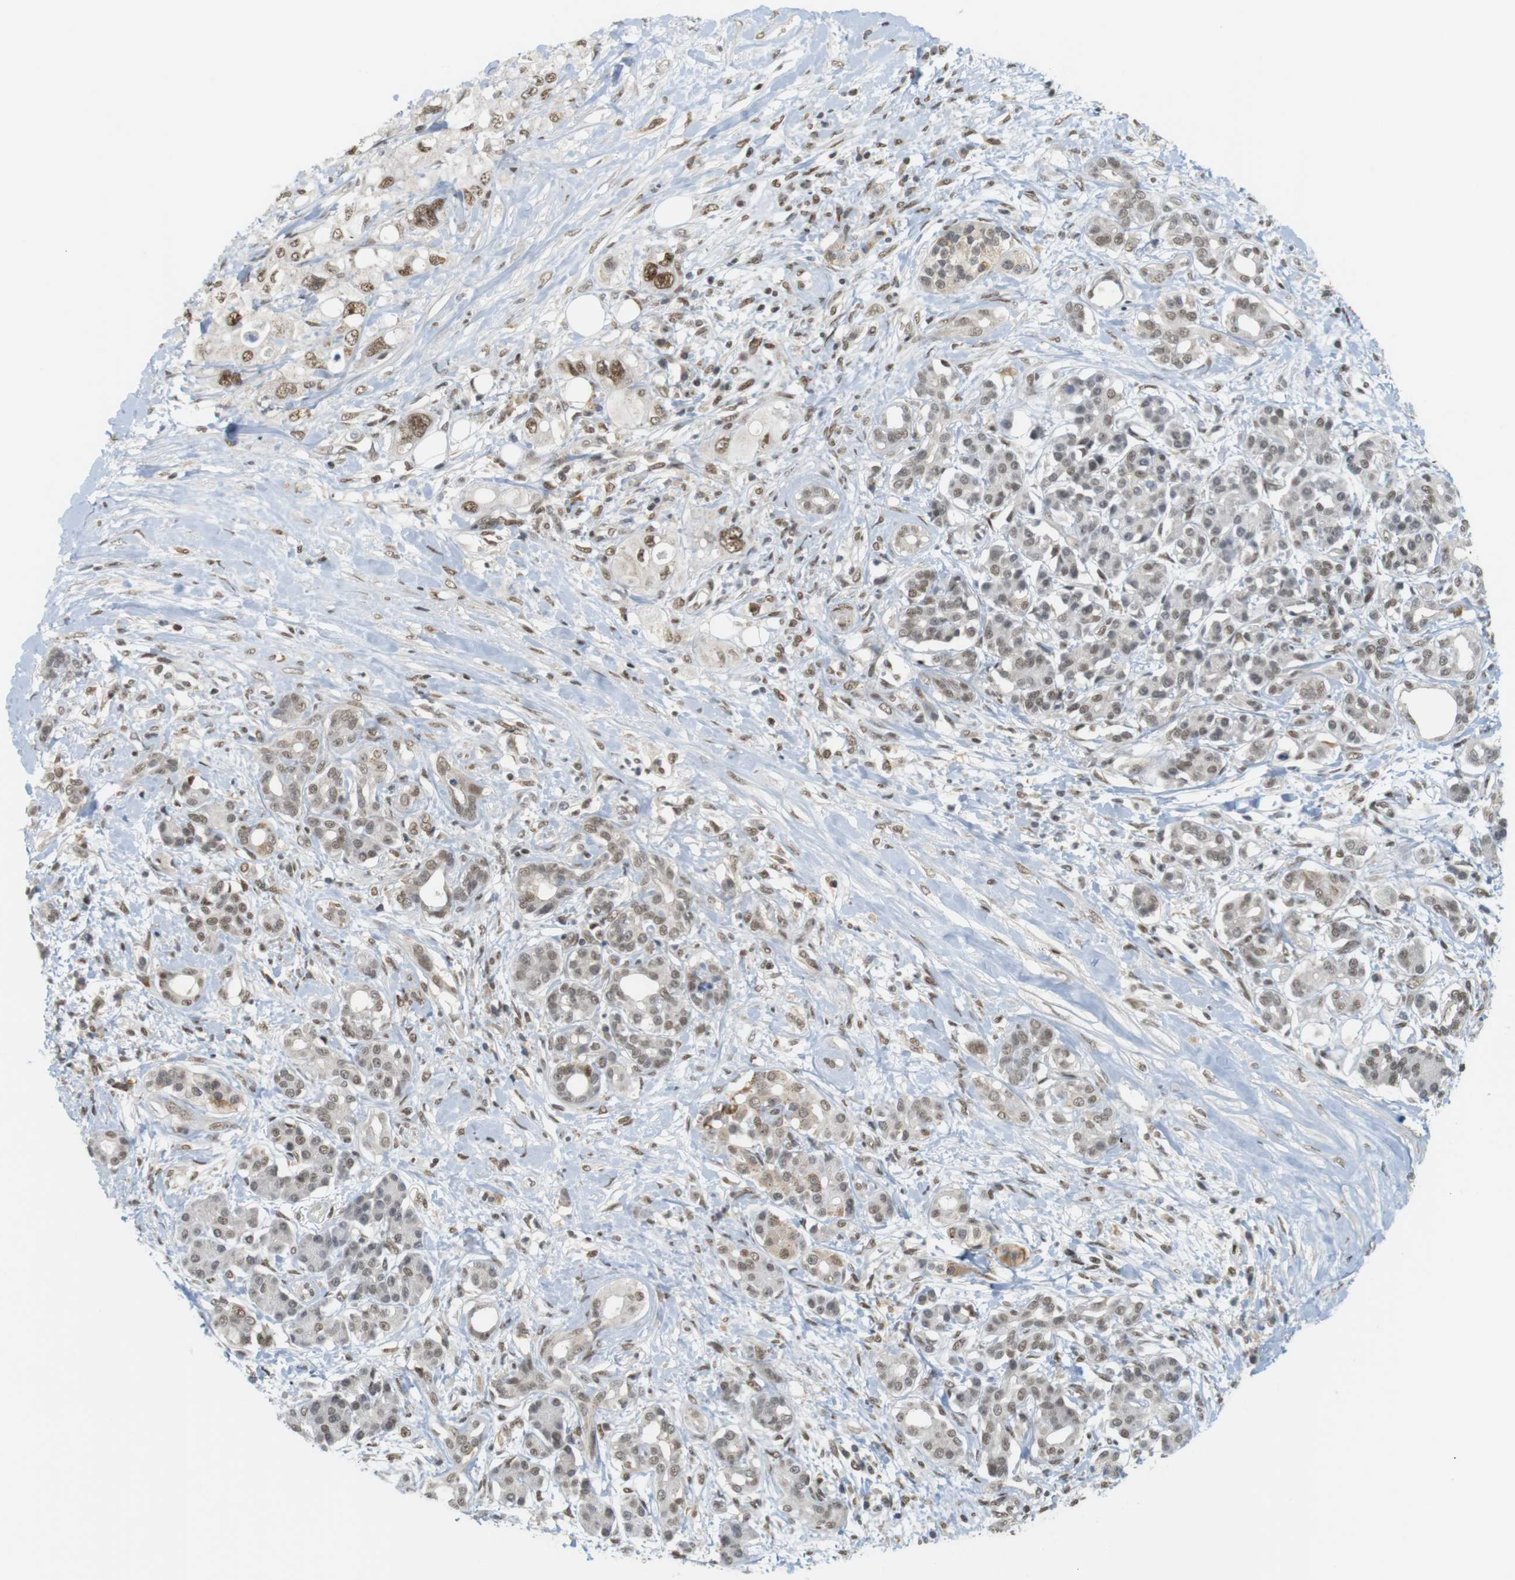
{"staining": {"intensity": "moderate", "quantity": ">75%", "location": "nuclear"}, "tissue": "pancreatic cancer", "cell_type": "Tumor cells", "image_type": "cancer", "snomed": [{"axis": "morphology", "description": "Adenocarcinoma, NOS"}, {"axis": "topography", "description": "Pancreas"}], "caption": "High-power microscopy captured an IHC histopathology image of pancreatic cancer, revealing moderate nuclear staining in about >75% of tumor cells. Nuclei are stained in blue.", "gene": "BRD4", "patient": {"sex": "female", "age": 56}}